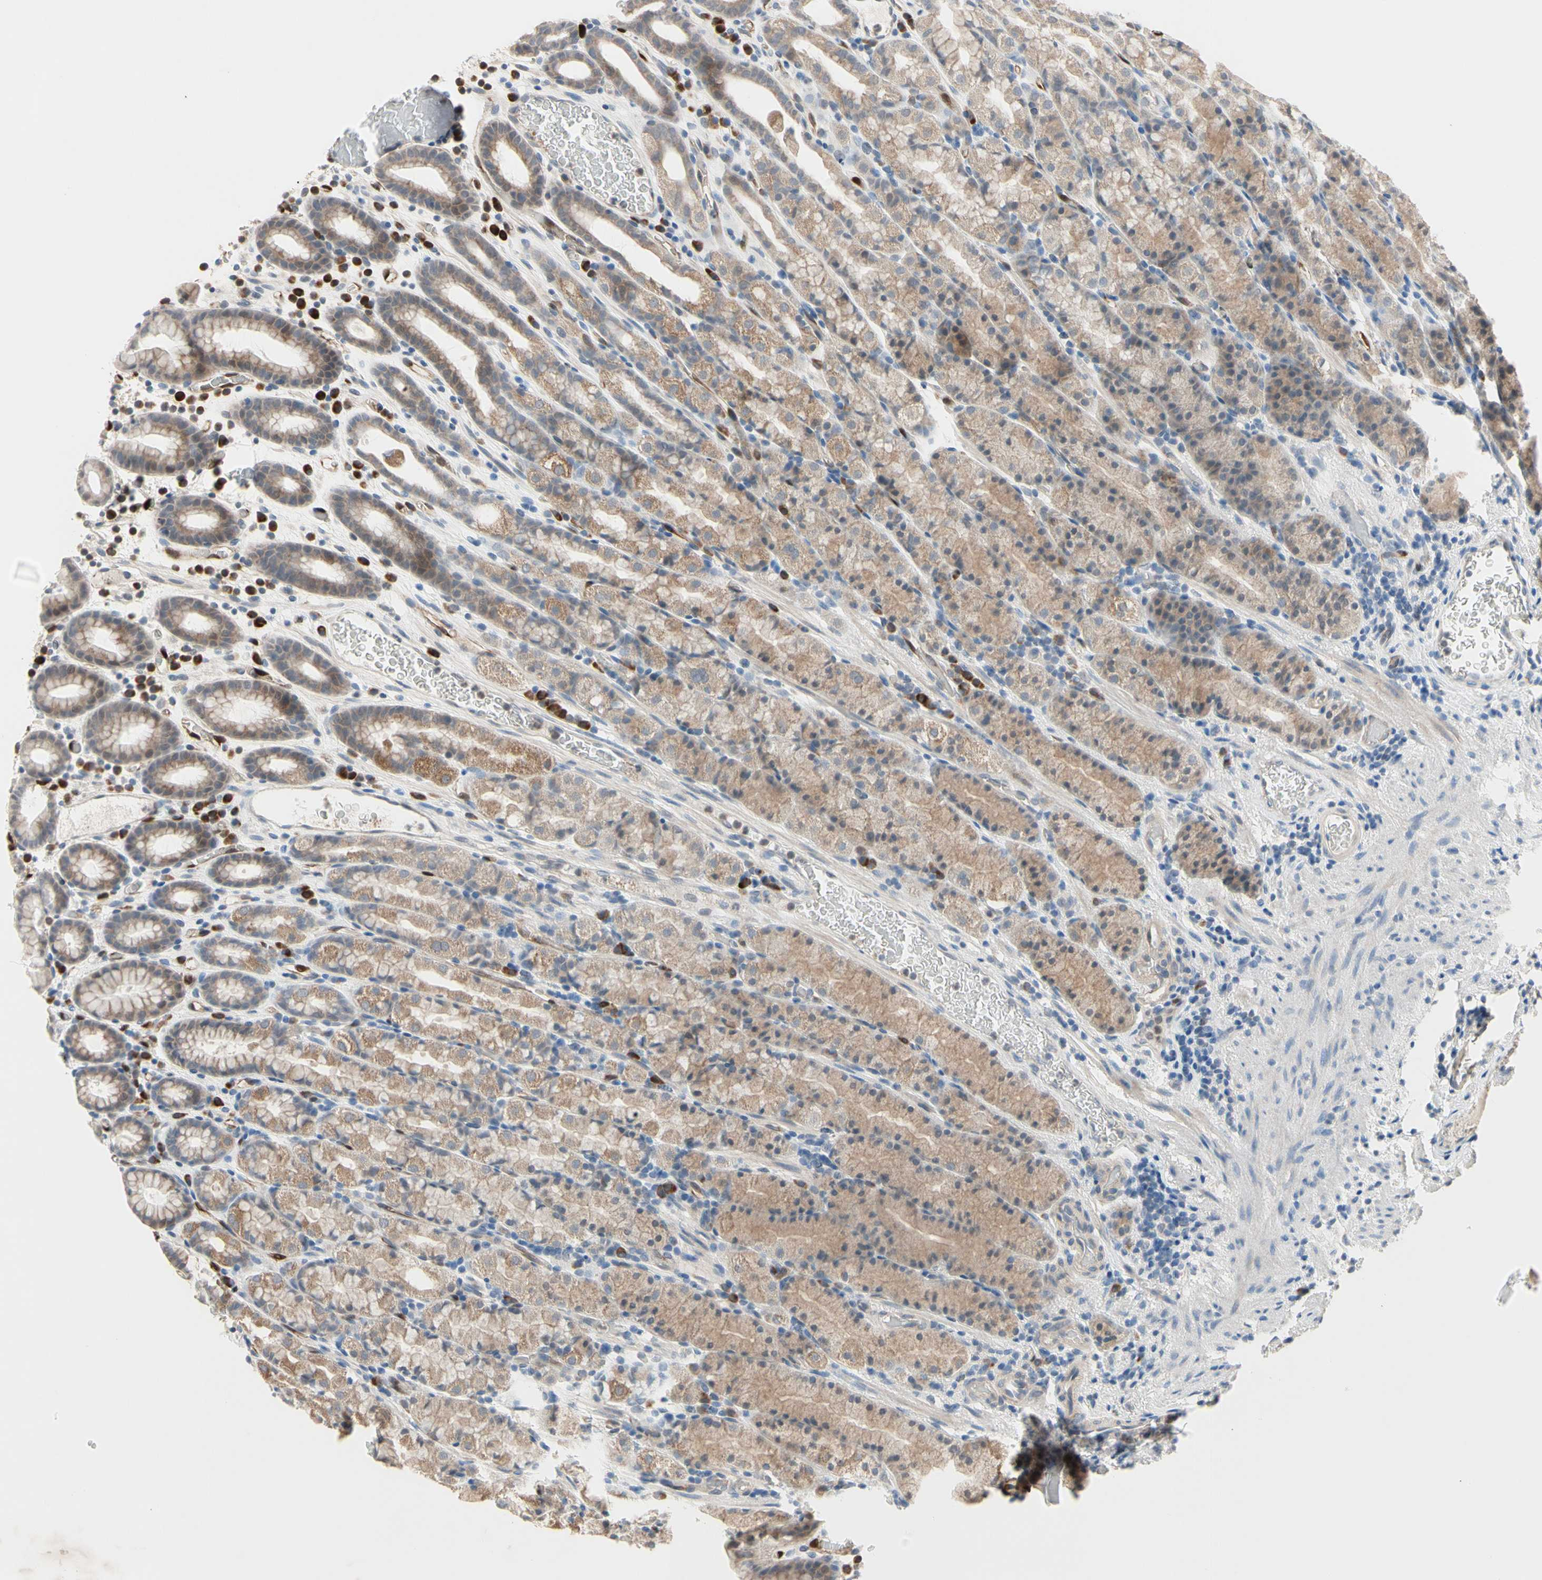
{"staining": {"intensity": "moderate", "quantity": "25%-75%", "location": "cytoplasmic/membranous"}, "tissue": "stomach", "cell_type": "Glandular cells", "image_type": "normal", "snomed": [{"axis": "morphology", "description": "Normal tissue, NOS"}, {"axis": "topography", "description": "Stomach, upper"}], "caption": "Benign stomach was stained to show a protein in brown. There is medium levels of moderate cytoplasmic/membranous staining in about 25%-75% of glandular cells.", "gene": "MARK1", "patient": {"sex": "male", "age": 68}}